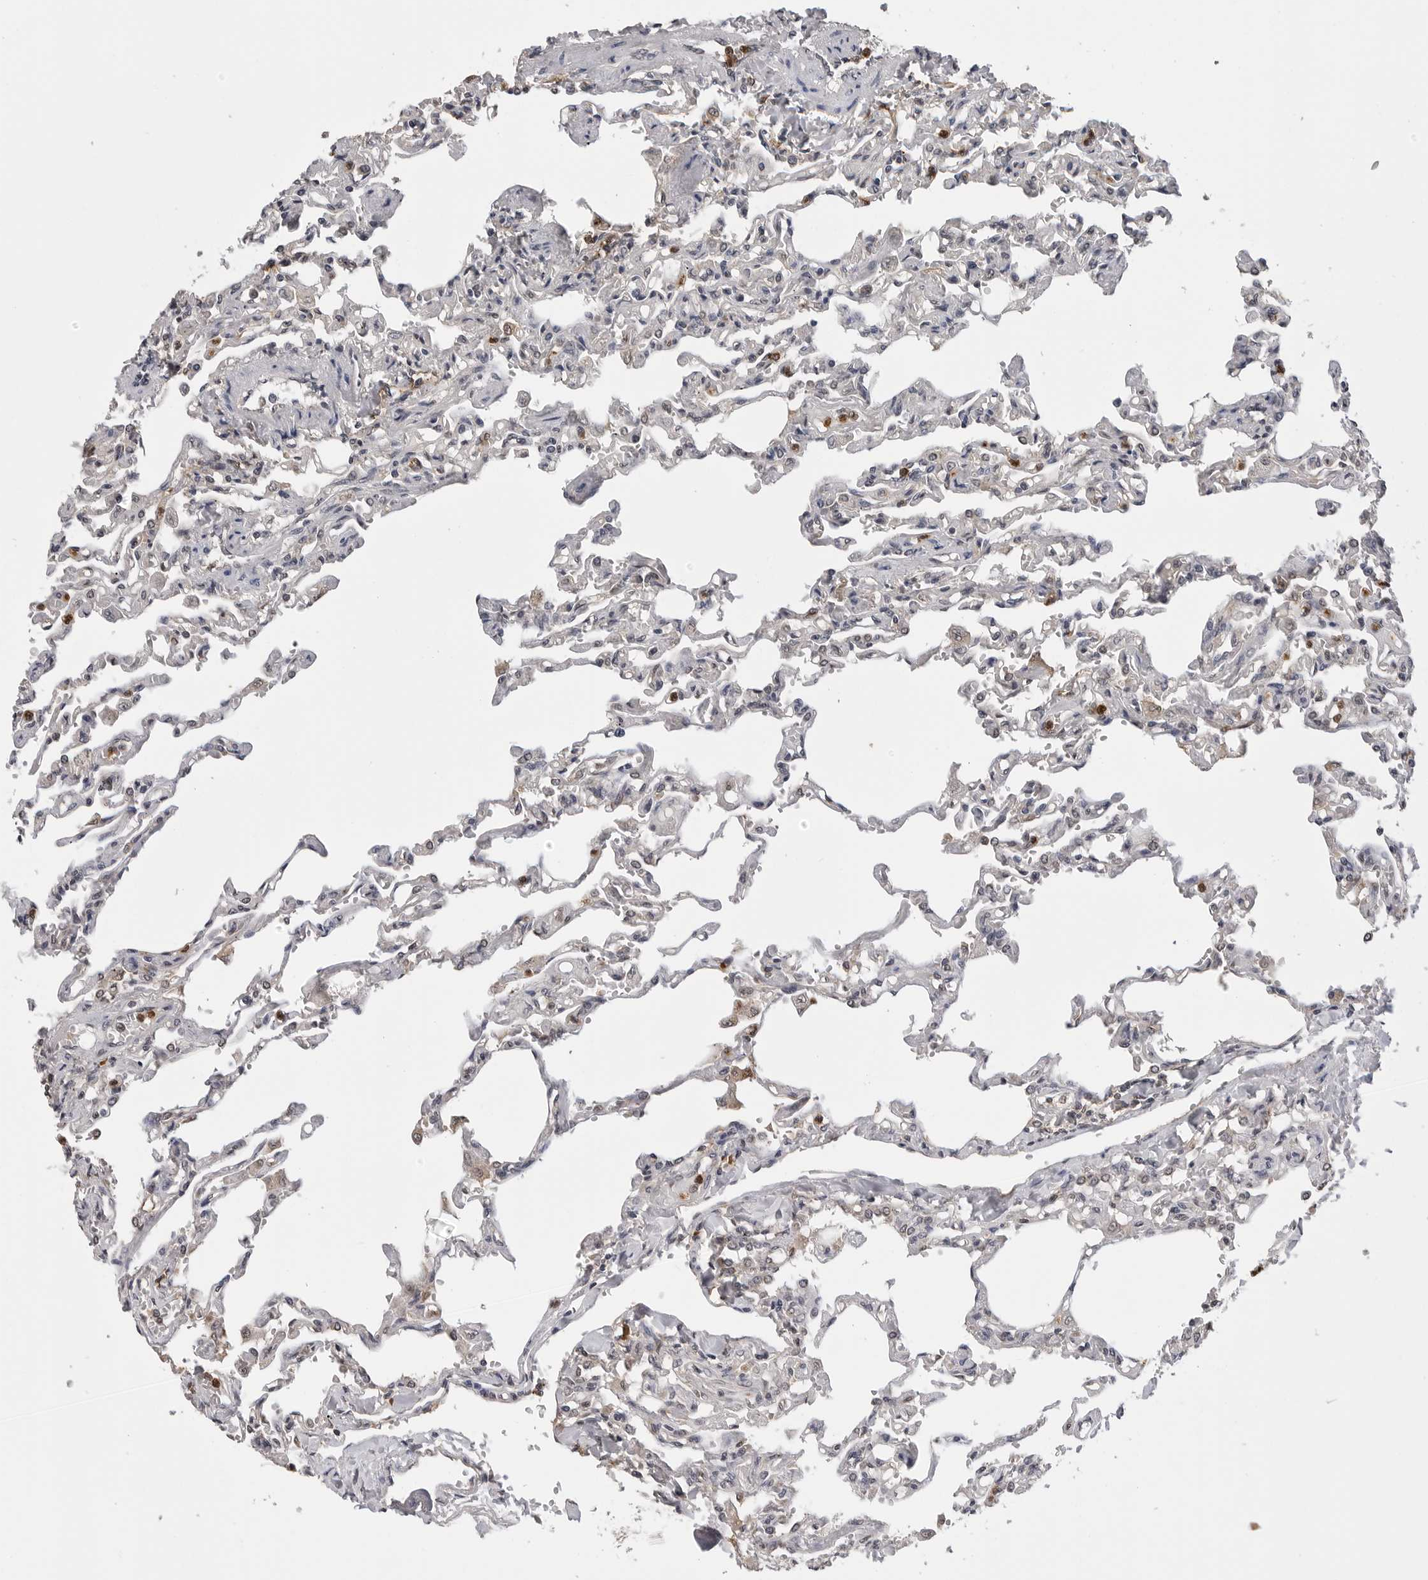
{"staining": {"intensity": "weak", "quantity": "<25%", "location": "cytoplasmic/membranous"}, "tissue": "lung", "cell_type": "Alveolar cells", "image_type": "normal", "snomed": [{"axis": "morphology", "description": "Normal tissue, NOS"}, {"axis": "topography", "description": "Lung"}], "caption": "IHC histopathology image of normal lung: human lung stained with DAB exhibits no significant protein expression in alveolar cells.", "gene": "TRMT13", "patient": {"sex": "male", "age": 21}}